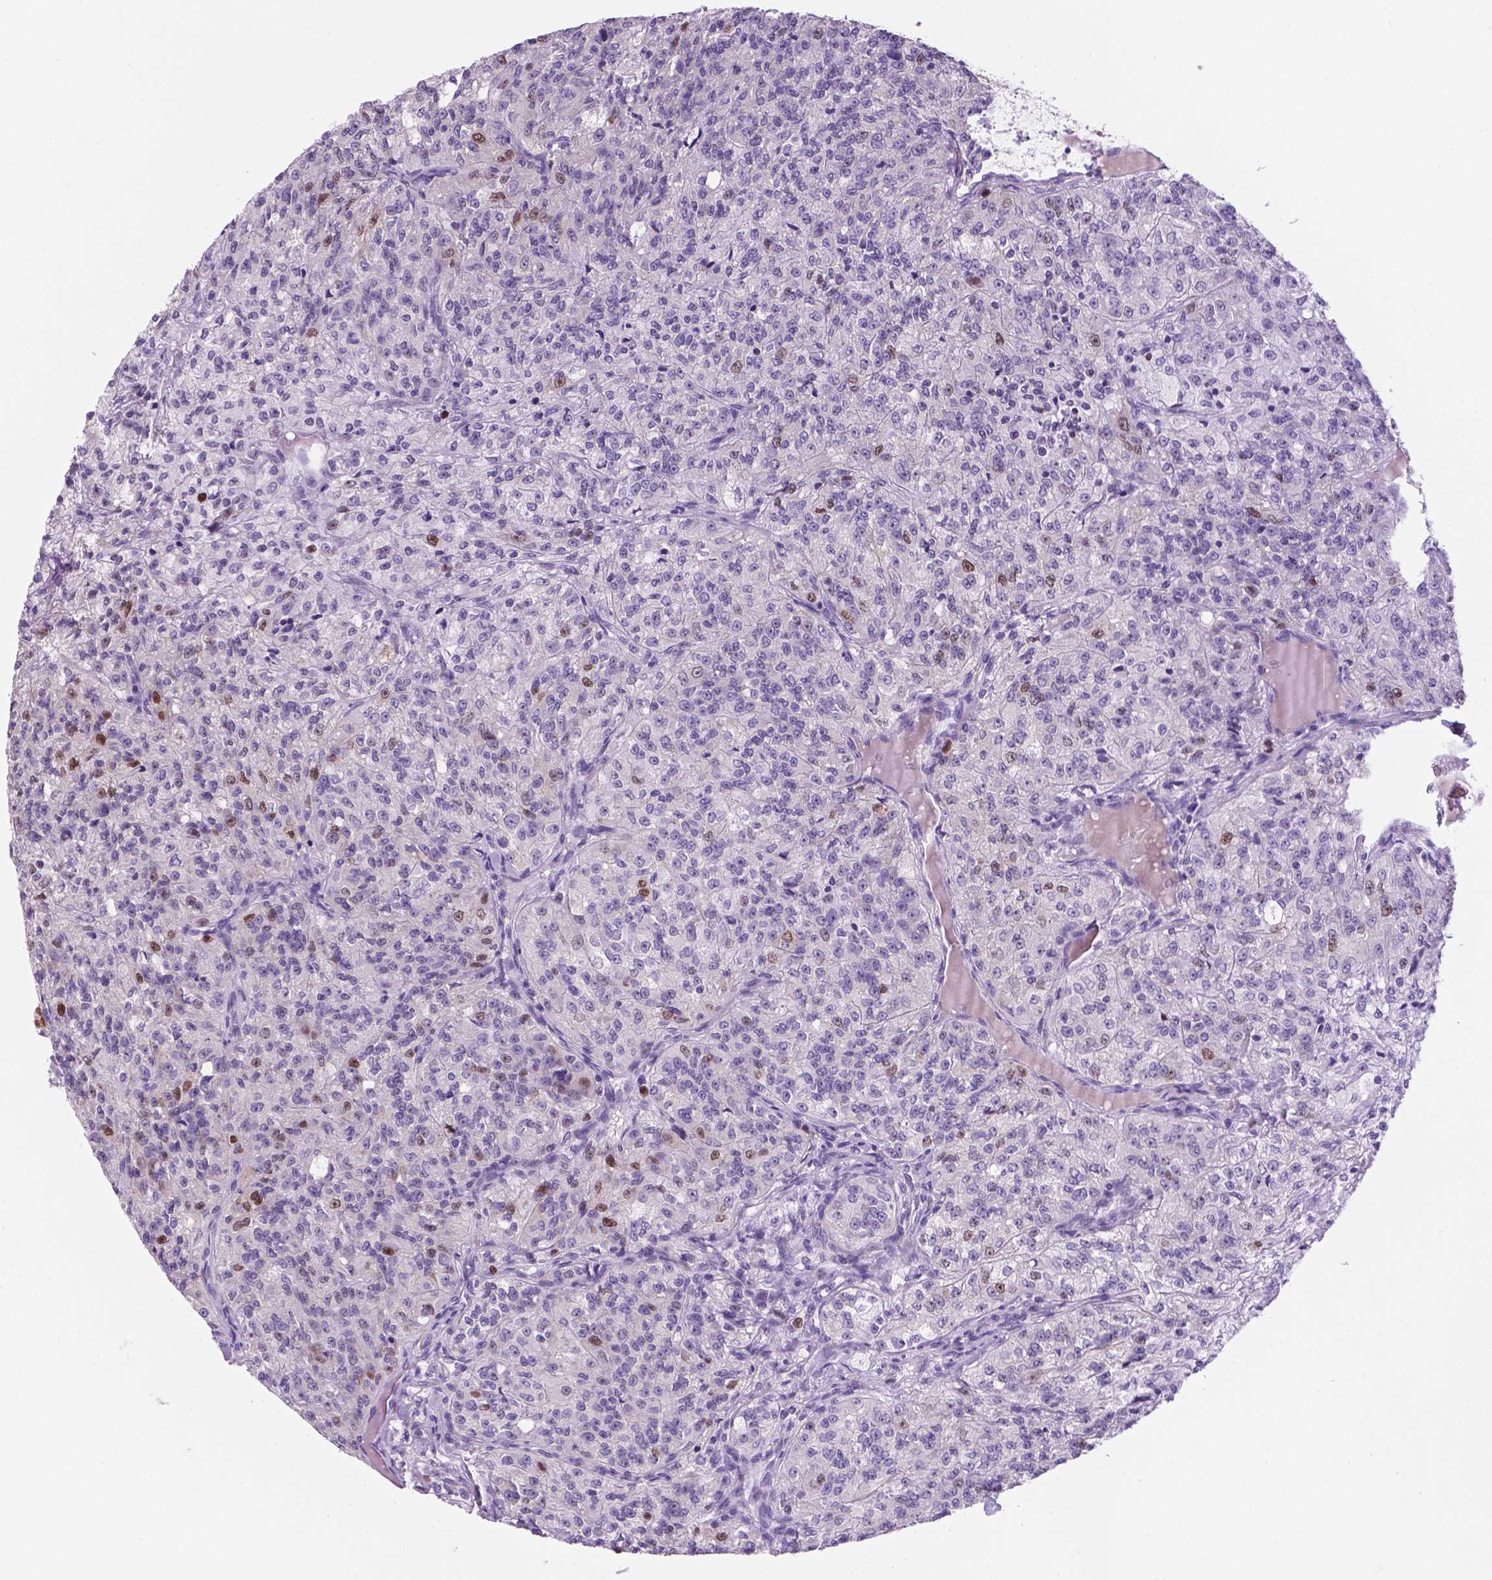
{"staining": {"intensity": "moderate", "quantity": "<25%", "location": "nuclear"}, "tissue": "renal cancer", "cell_type": "Tumor cells", "image_type": "cancer", "snomed": [{"axis": "morphology", "description": "Adenocarcinoma, NOS"}, {"axis": "topography", "description": "Kidney"}], "caption": "Renal adenocarcinoma was stained to show a protein in brown. There is low levels of moderate nuclear expression in approximately <25% of tumor cells.", "gene": "NCAPH2", "patient": {"sex": "female", "age": 63}}